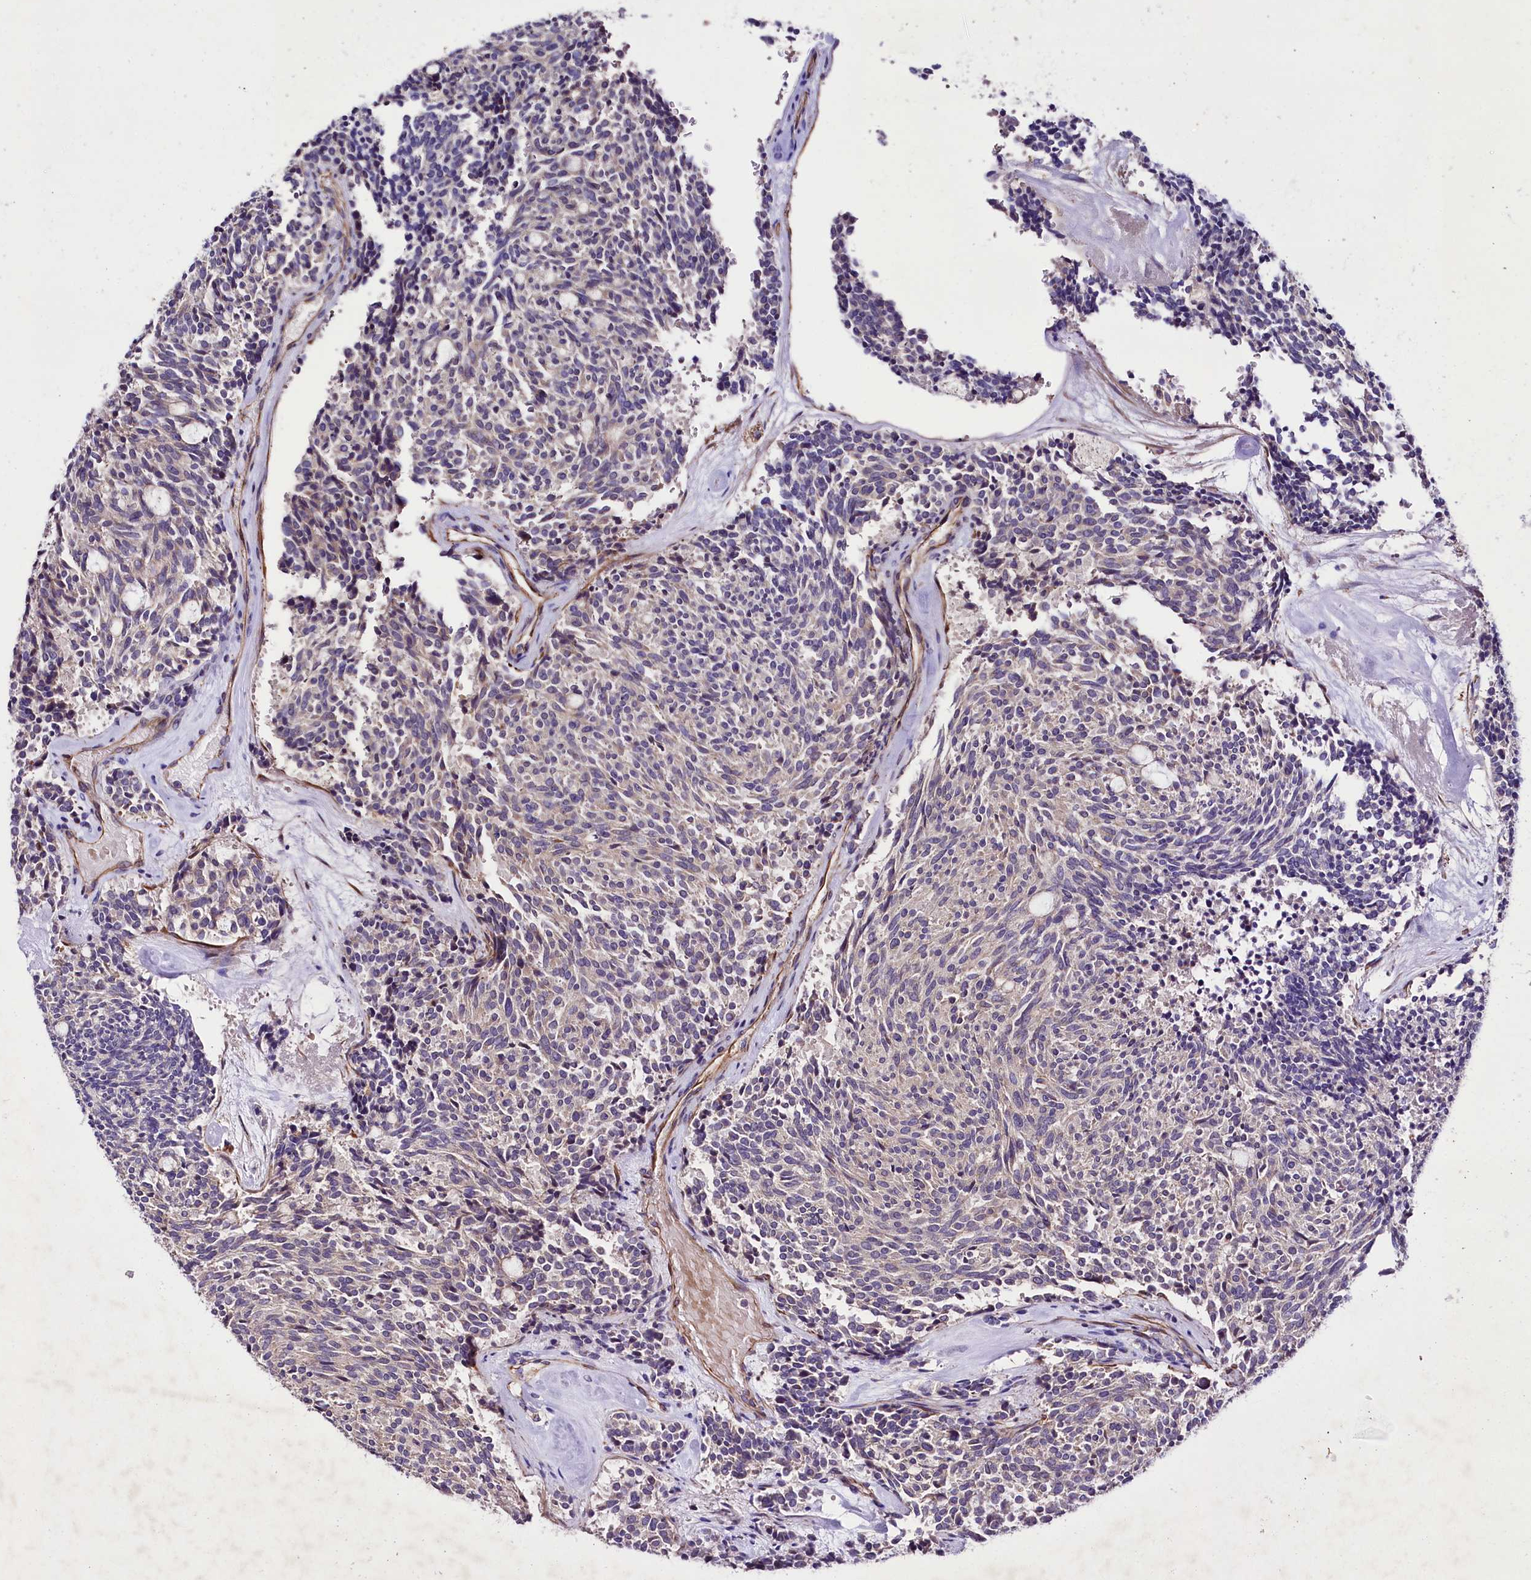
{"staining": {"intensity": "negative", "quantity": "none", "location": "none"}, "tissue": "carcinoid", "cell_type": "Tumor cells", "image_type": "cancer", "snomed": [{"axis": "morphology", "description": "Carcinoid, malignant, NOS"}, {"axis": "topography", "description": "Pancreas"}], "caption": "An immunohistochemistry (IHC) image of carcinoid (malignant) is shown. There is no staining in tumor cells of carcinoid (malignant). Nuclei are stained in blue.", "gene": "SLC7A1", "patient": {"sex": "female", "age": 54}}